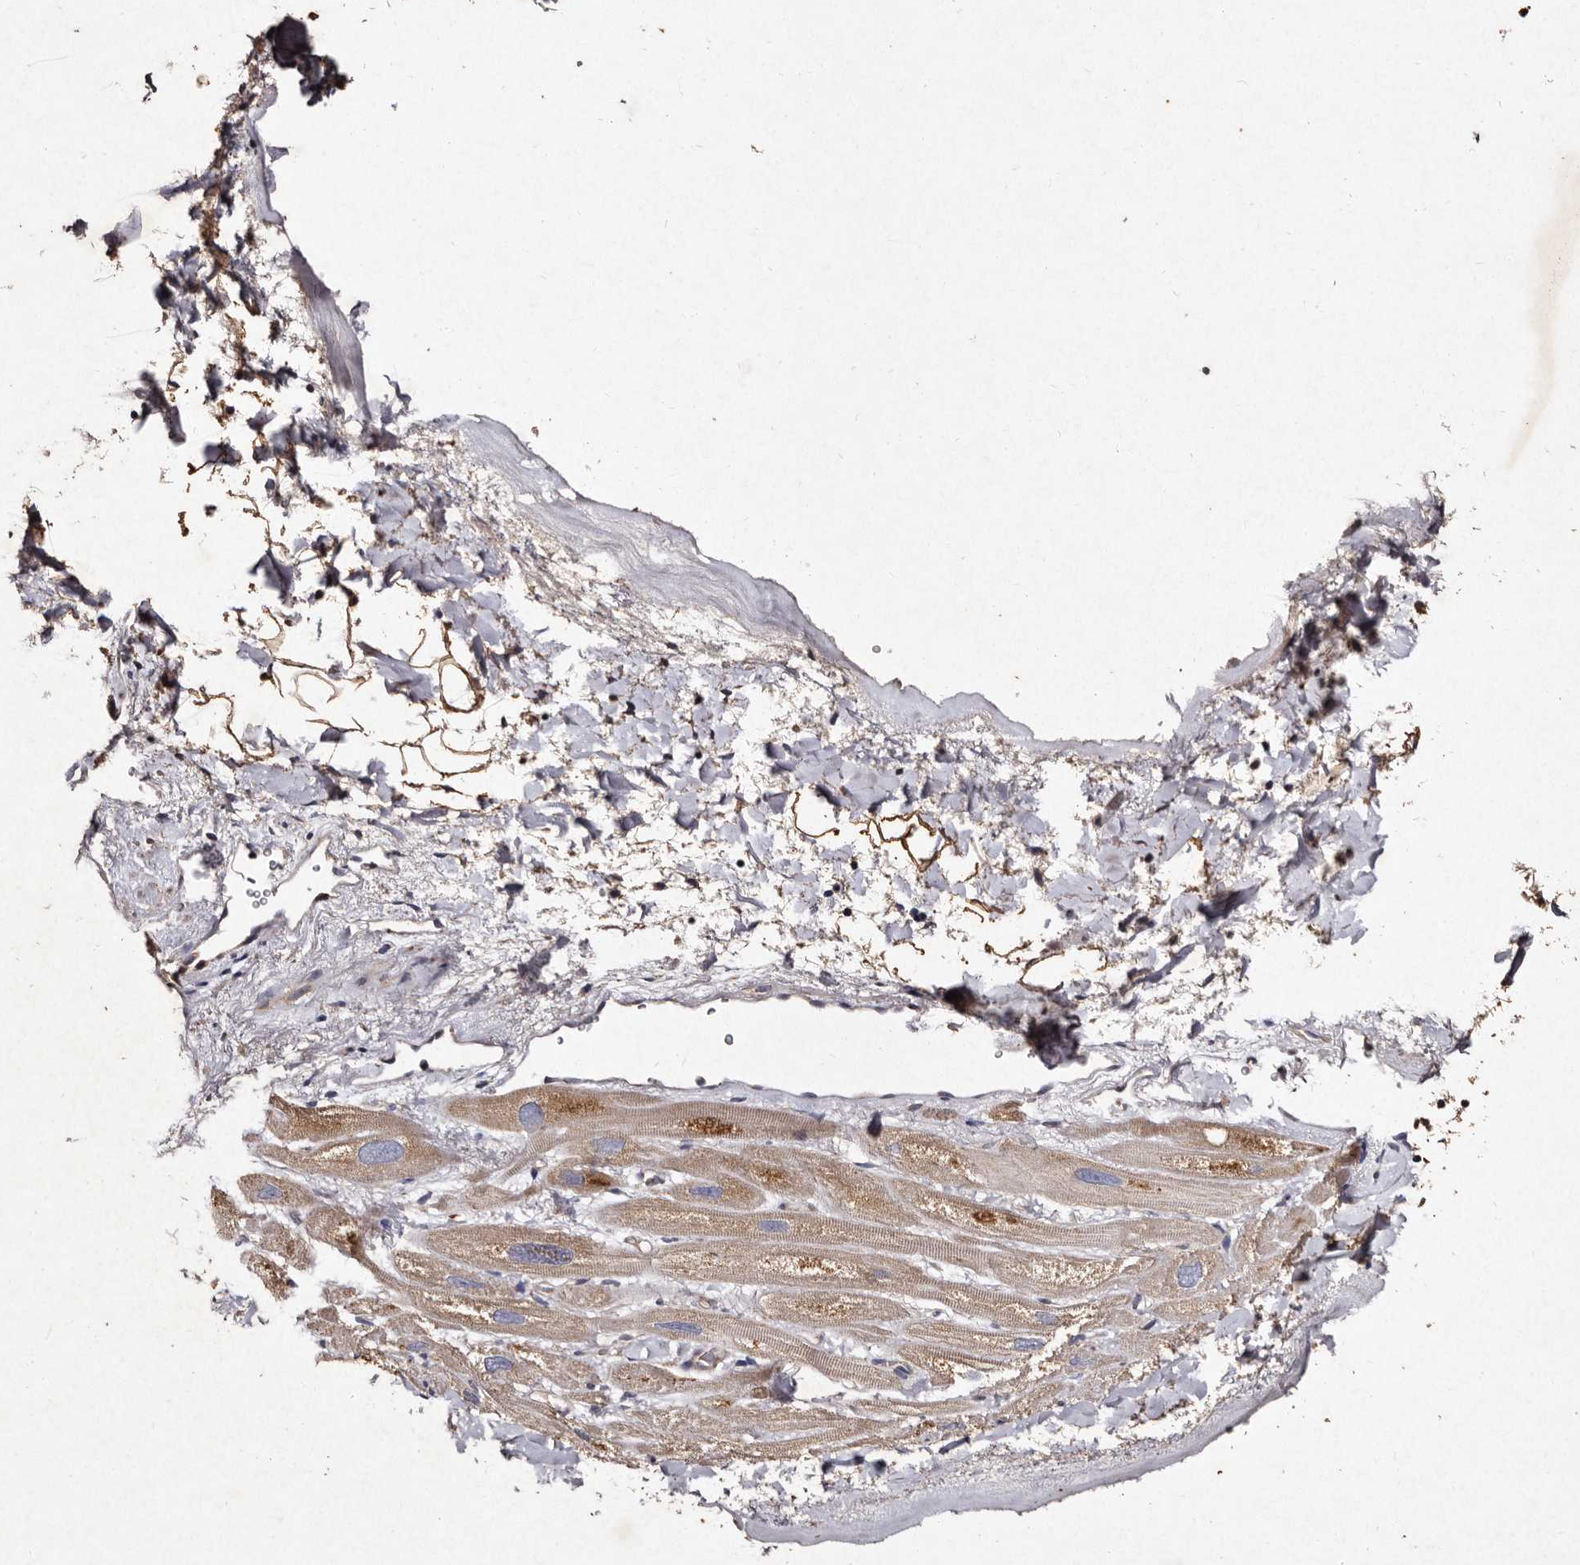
{"staining": {"intensity": "moderate", "quantity": ">75%", "location": "cytoplasmic/membranous"}, "tissue": "heart muscle", "cell_type": "Cardiomyocytes", "image_type": "normal", "snomed": [{"axis": "morphology", "description": "Normal tissue, NOS"}, {"axis": "topography", "description": "Heart"}], "caption": "Benign heart muscle displays moderate cytoplasmic/membranous positivity in approximately >75% of cardiomyocytes, visualized by immunohistochemistry. Immunohistochemistry stains the protein in brown and the nuclei are stained blue.", "gene": "TFB1M", "patient": {"sex": "male", "age": 49}}